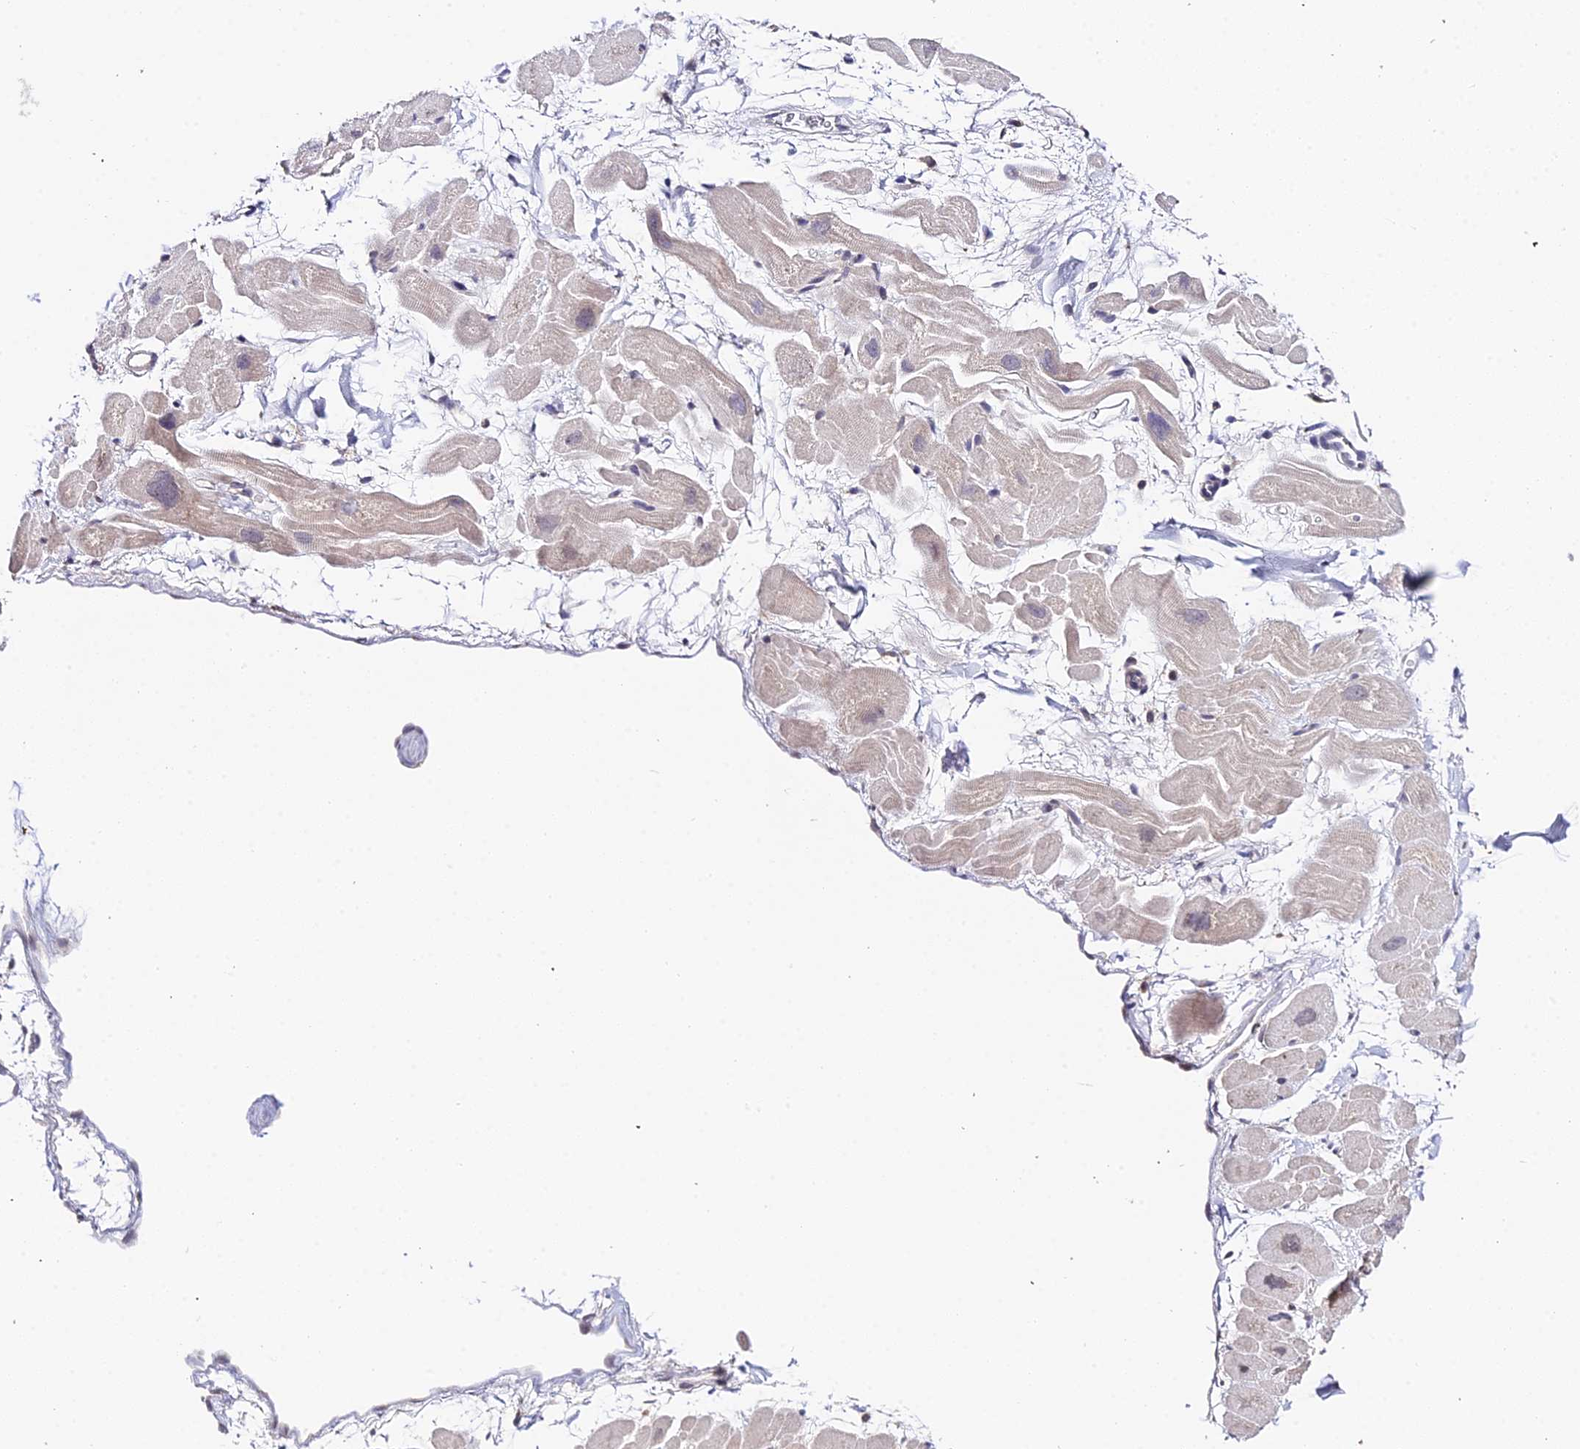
{"staining": {"intensity": "weak", "quantity": "<25%", "location": "cytoplasmic/membranous,nuclear"}, "tissue": "heart muscle", "cell_type": "Cardiomyocytes", "image_type": "normal", "snomed": [{"axis": "morphology", "description": "Normal tissue, NOS"}, {"axis": "topography", "description": "Heart"}], "caption": "Immunohistochemical staining of normal human heart muscle demonstrates no significant expression in cardiomyocytes. (DAB (3,3'-diaminobenzidine) IHC with hematoxylin counter stain).", "gene": "TEKT1", "patient": {"sex": "male", "age": 49}}